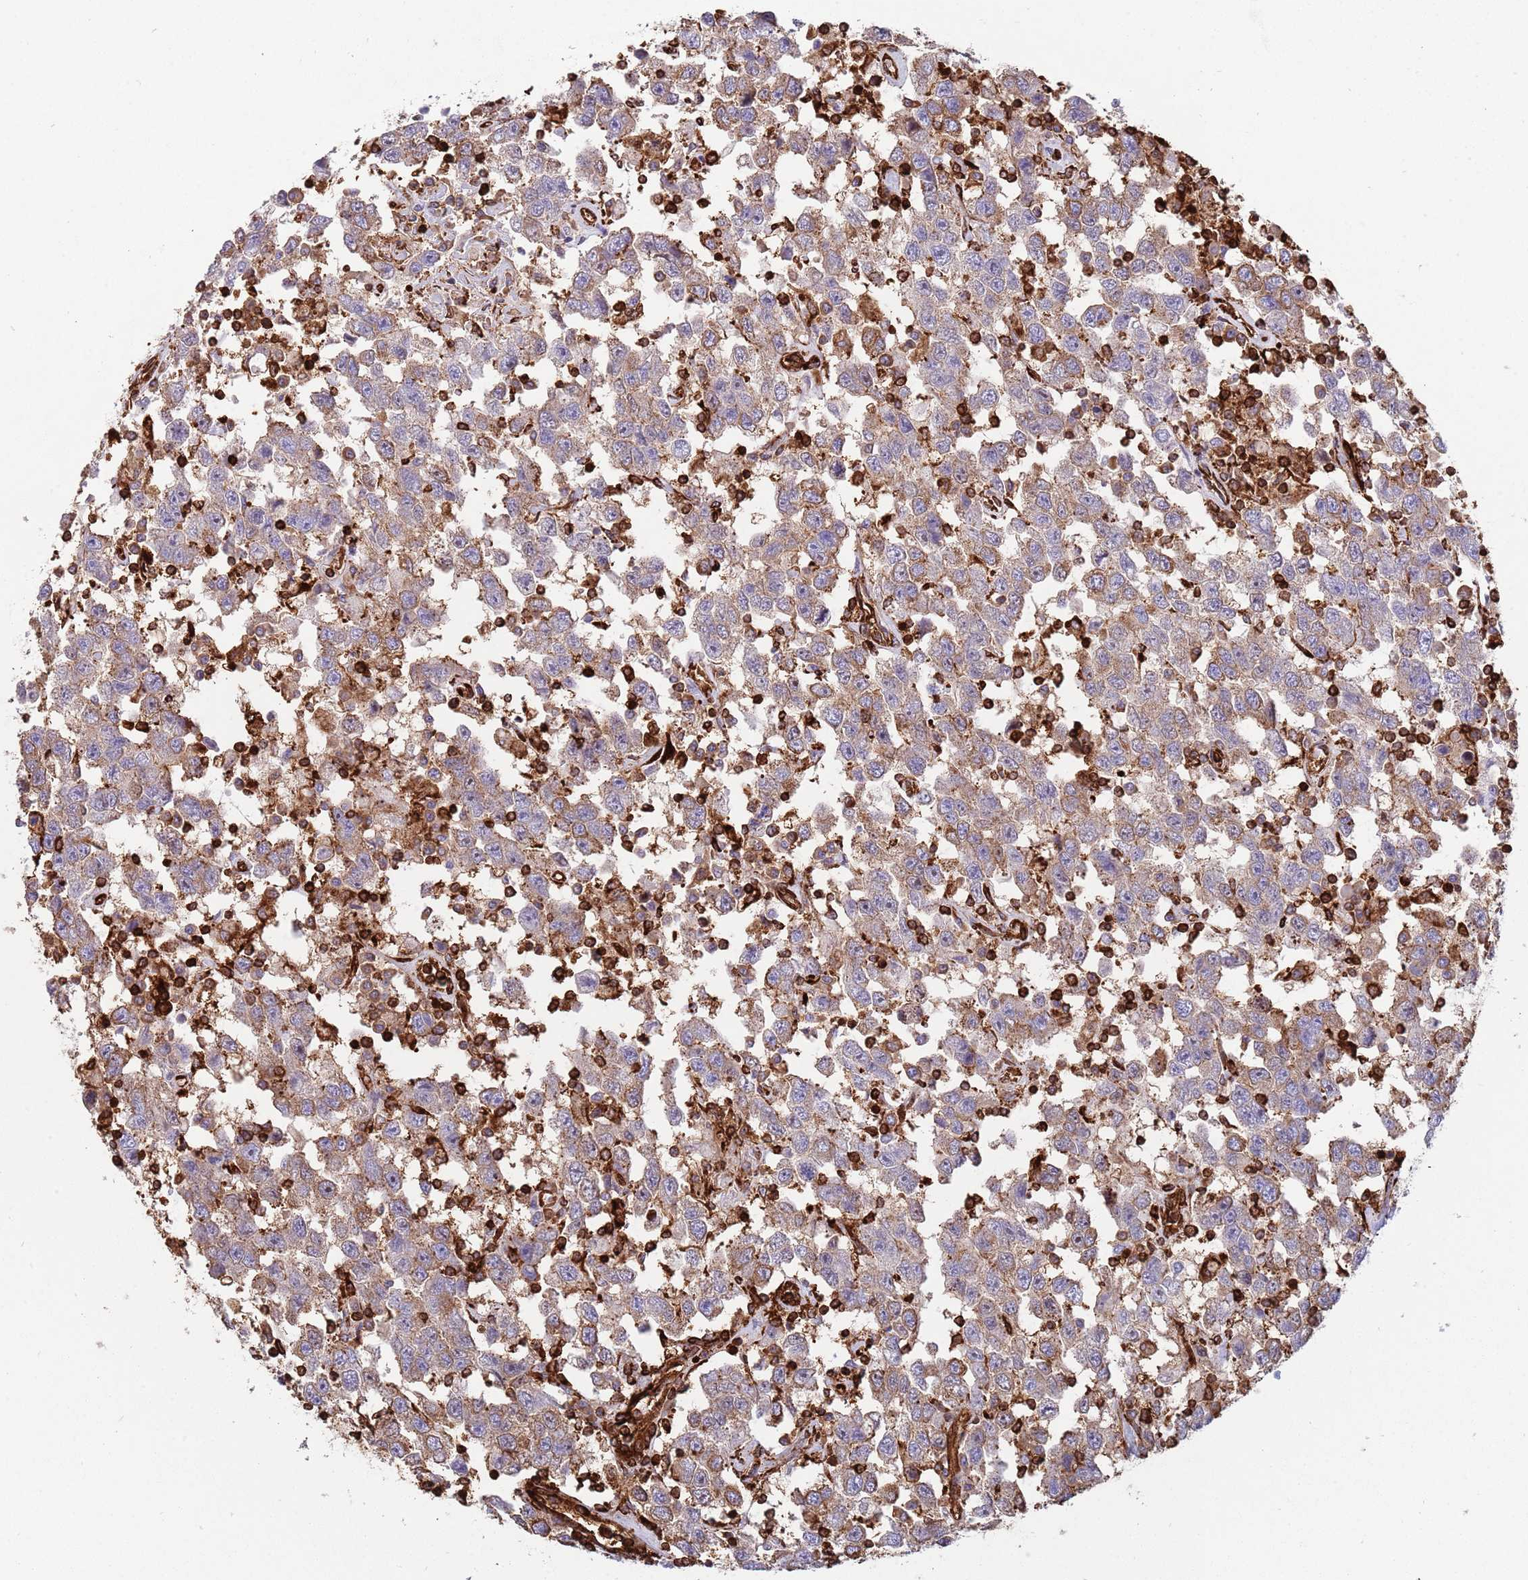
{"staining": {"intensity": "weak", "quantity": ">75%", "location": "cytoplasmic/membranous"}, "tissue": "testis cancer", "cell_type": "Tumor cells", "image_type": "cancer", "snomed": [{"axis": "morphology", "description": "Seminoma, NOS"}, {"axis": "topography", "description": "Testis"}], "caption": "The histopathology image exhibits staining of testis seminoma, revealing weak cytoplasmic/membranous protein positivity (brown color) within tumor cells.", "gene": "KBTBD7", "patient": {"sex": "male", "age": 41}}